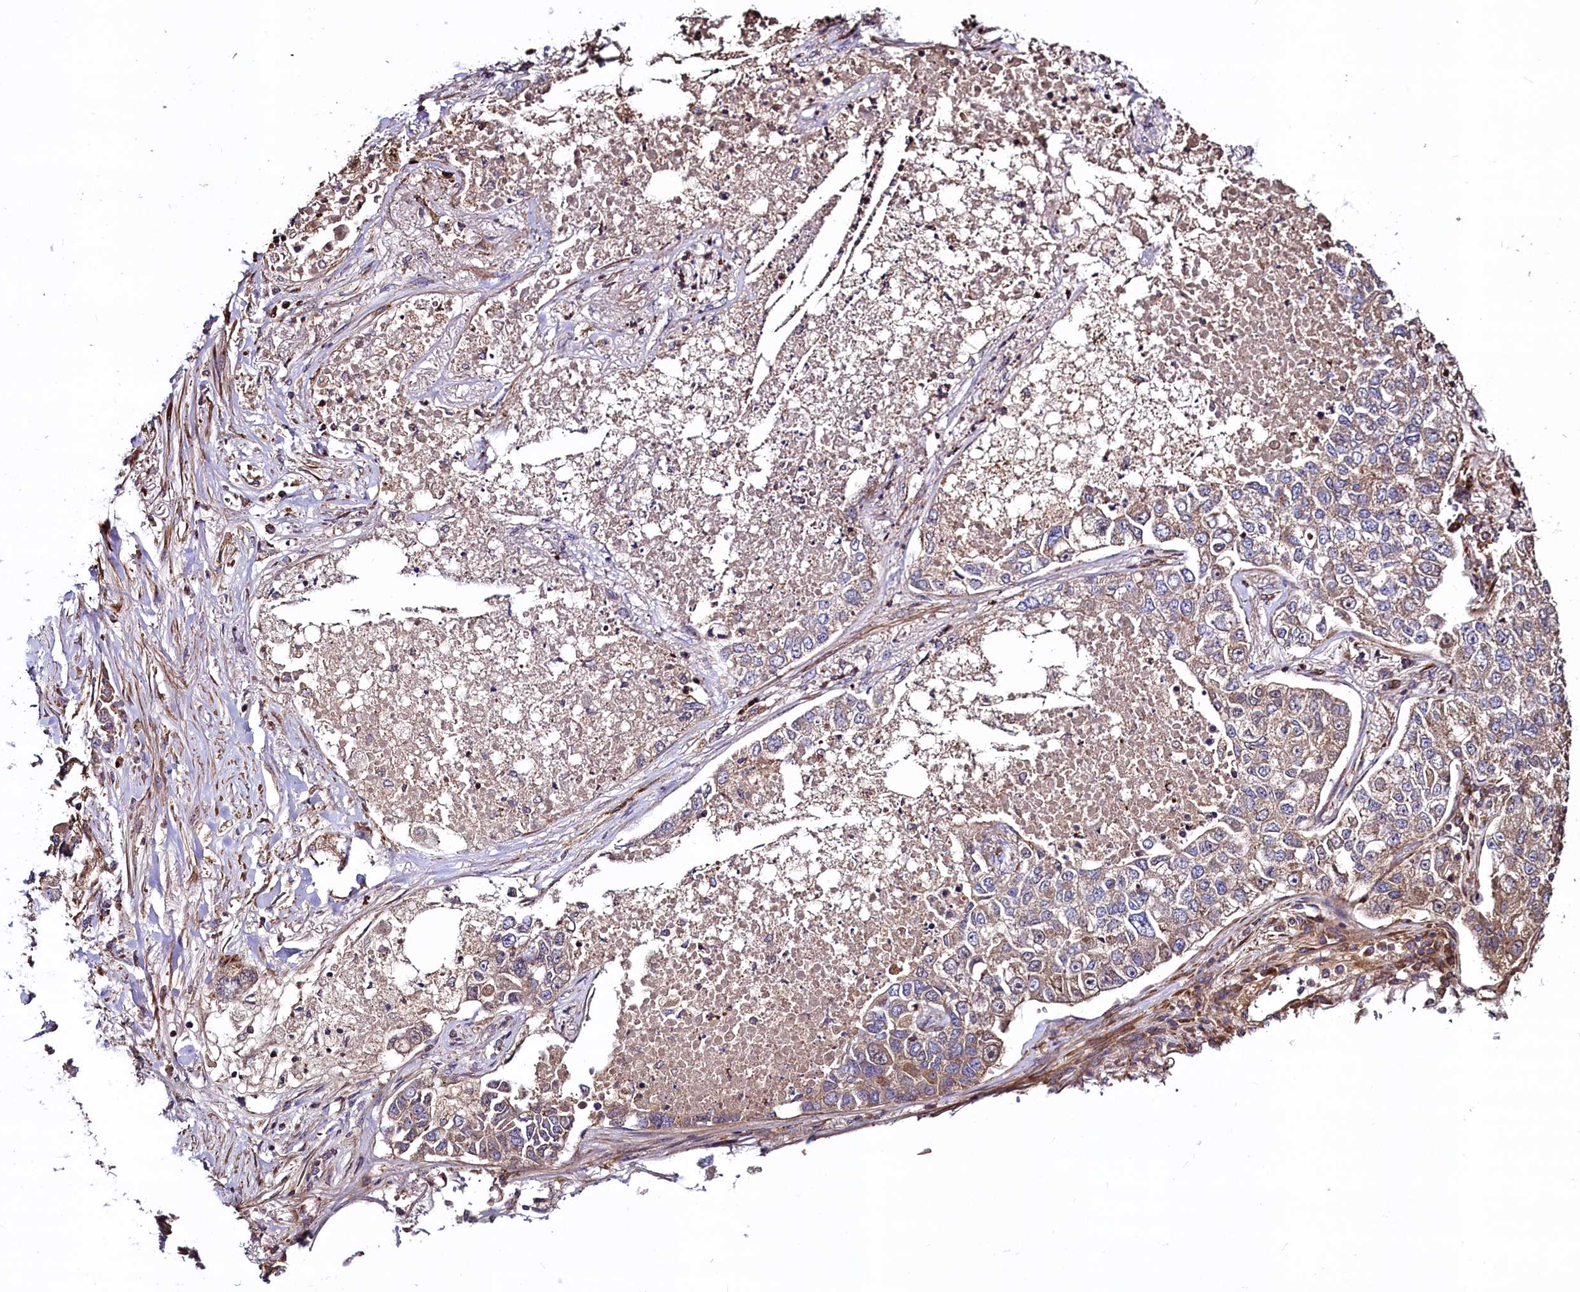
{"staining": {"intensity": "moderate", "quantity": ">75%", "location": "cytoplasmic/membranous"}, "tissue": "lung cancer", "cell_type": "Tumor cells", "image_type": "cancer", "snomed": [{"axis": "morphology", "description": "Adenocarcinoma, NOS"}, {"axis": "topography", "description": "Lung"}], "caption": "Lung cancer (adenocarcinoma) was stained to show a protein in brown. There is medium levels of moderate cytoplasmic/membranous positivity in about >75% of tumor cells.", "gene": "KLHDC4", "patient": {"sex": "male", "age": 49}}